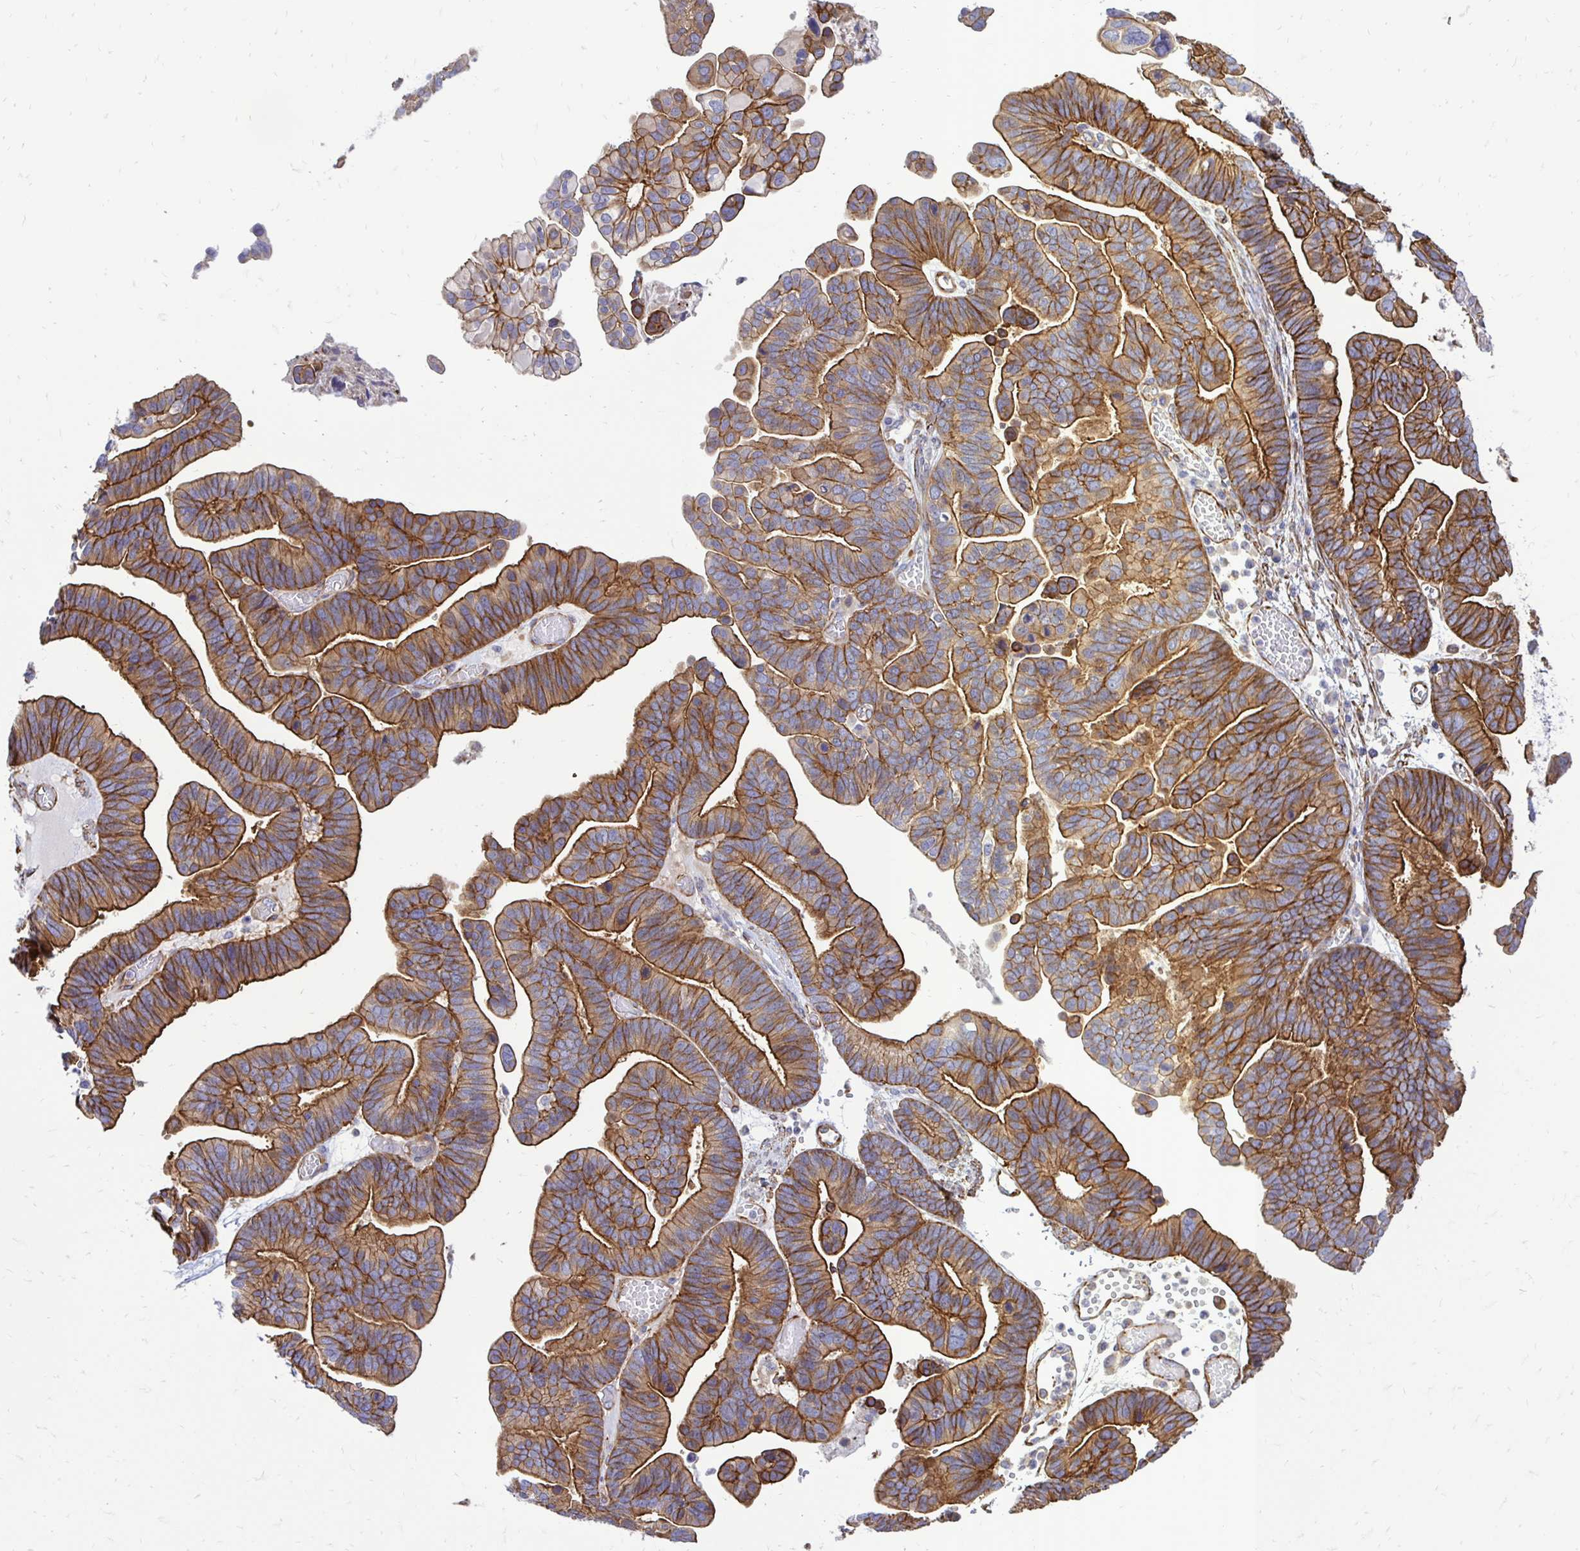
{"staining": {"intensity": "moderate", "quantity": ">75%", "location": "cytoplasmic/membranous"}, "tissue": "ovarian cancer", "cell_type": "Tumor cells", "image_type": "cancer", "snomed": [{"axis": "morphology", "description": "Cystadenocarcinoma, serous, NOS"}, {"axis": "topography", "description": "Ovary"}], "caption": "Moderate cytoplasmic/membranous staining for a protein is identified in about >75% of tumor cells of ovarian cancer (serous cystadenocarcinoma) using IHC.", "gene": "CTPS1", "patient": {"sex": "female", "age": 56}}